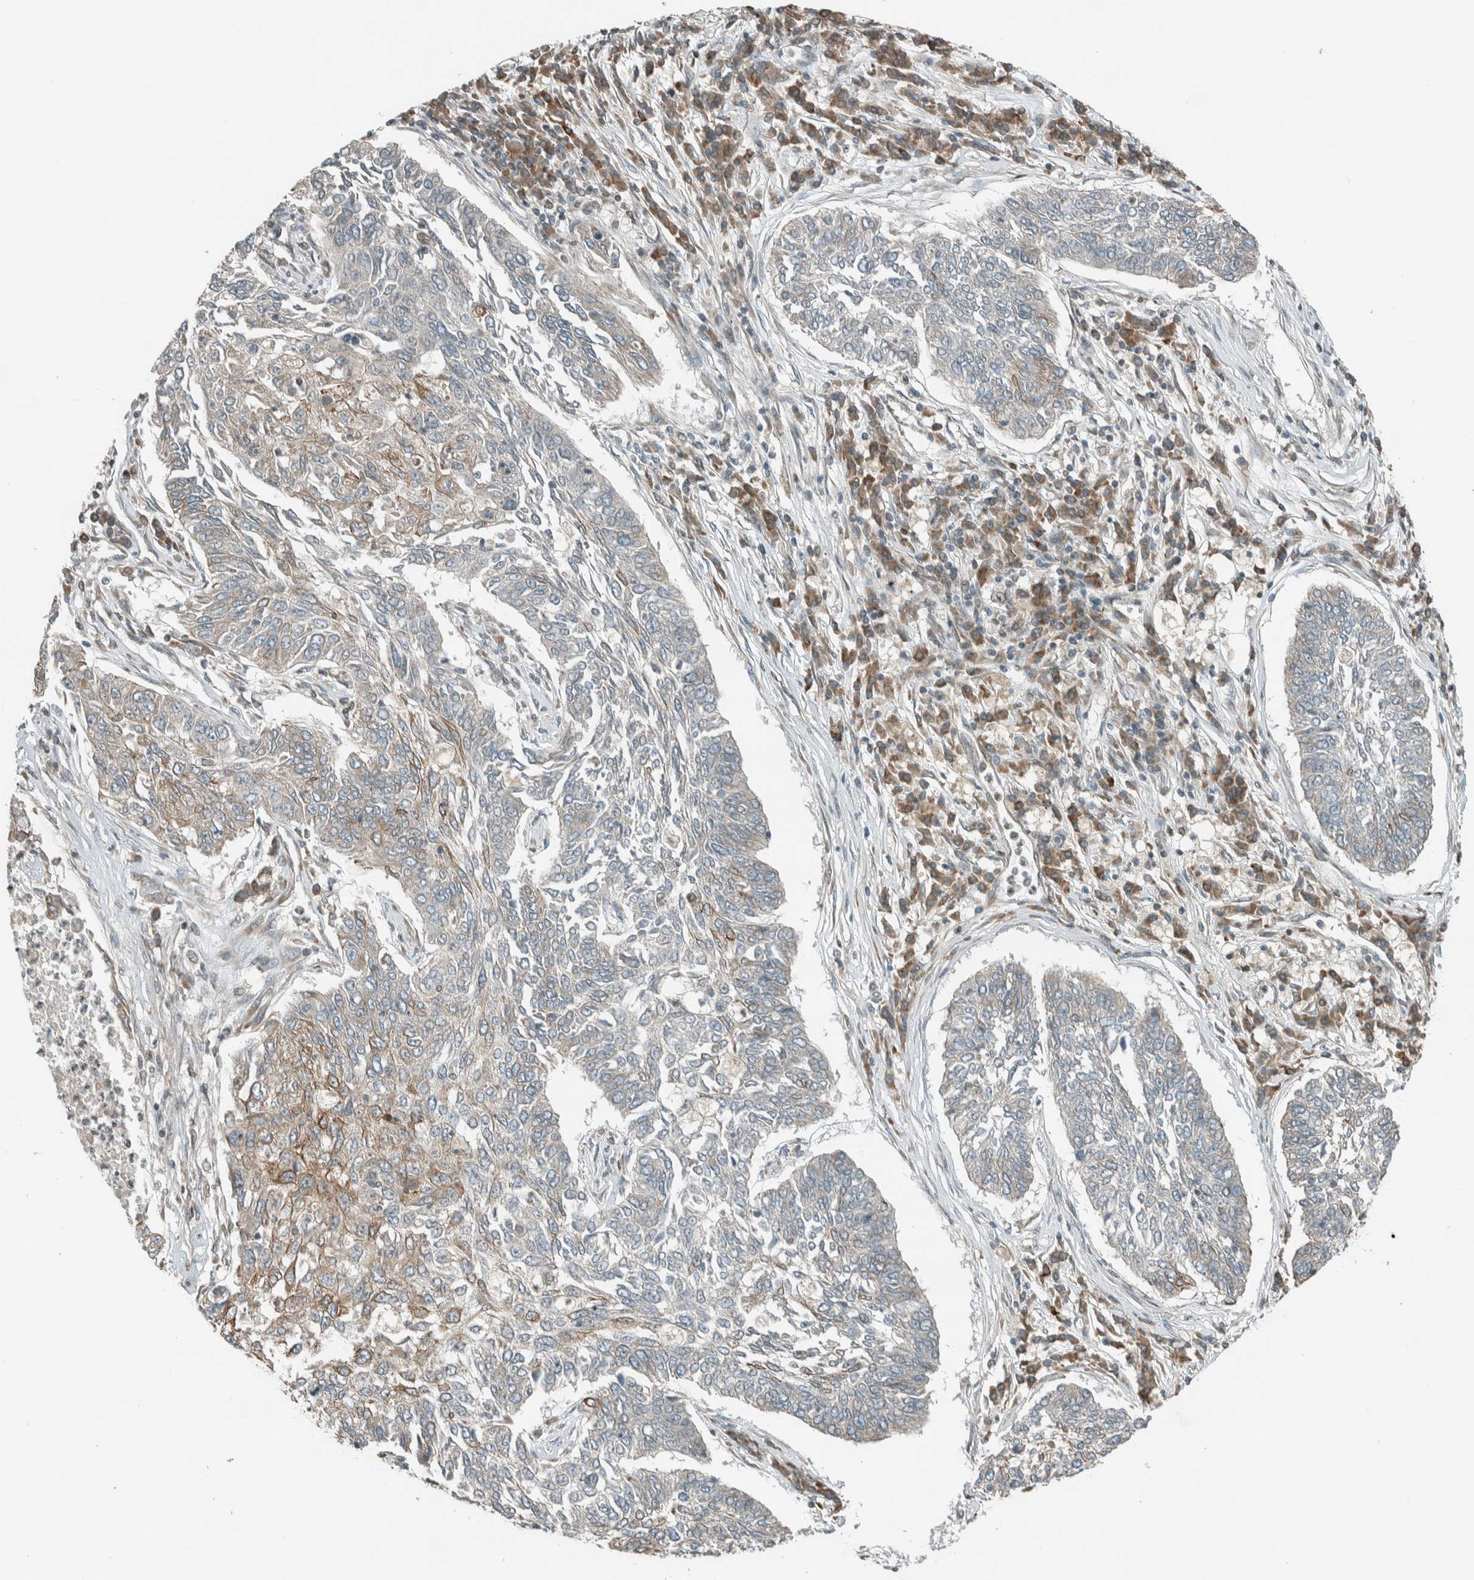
{"staining": {"intensity": "weak", "quantity": "25%-75%", "location": "cytoplasmic/membranous"}, "tissue": "lung cancer", "cell_type": "Tumor cells", "image_type": "cancer", "snomed": [{"axis": "morphology", "description": "Normal tissue, NOS"}, {"axis": "morphology", "description": "Squamous cell carcinoma, NOS"}, {"axis": "topography", "description": "Cartilage tissue"}, {"axis": "topography", "description": "Bronchus"}, {"axis": "topography", "description": "Lung"}], "caption": "Immunohistochemical staining of human lung squamous cell carcinoma shows low levels of weak cytoplasmic/membranous protein positivity in about 25%-75% of tumor cells.", "gene": "SEL1L", "patient": {"sex": "female", "age": 49}}